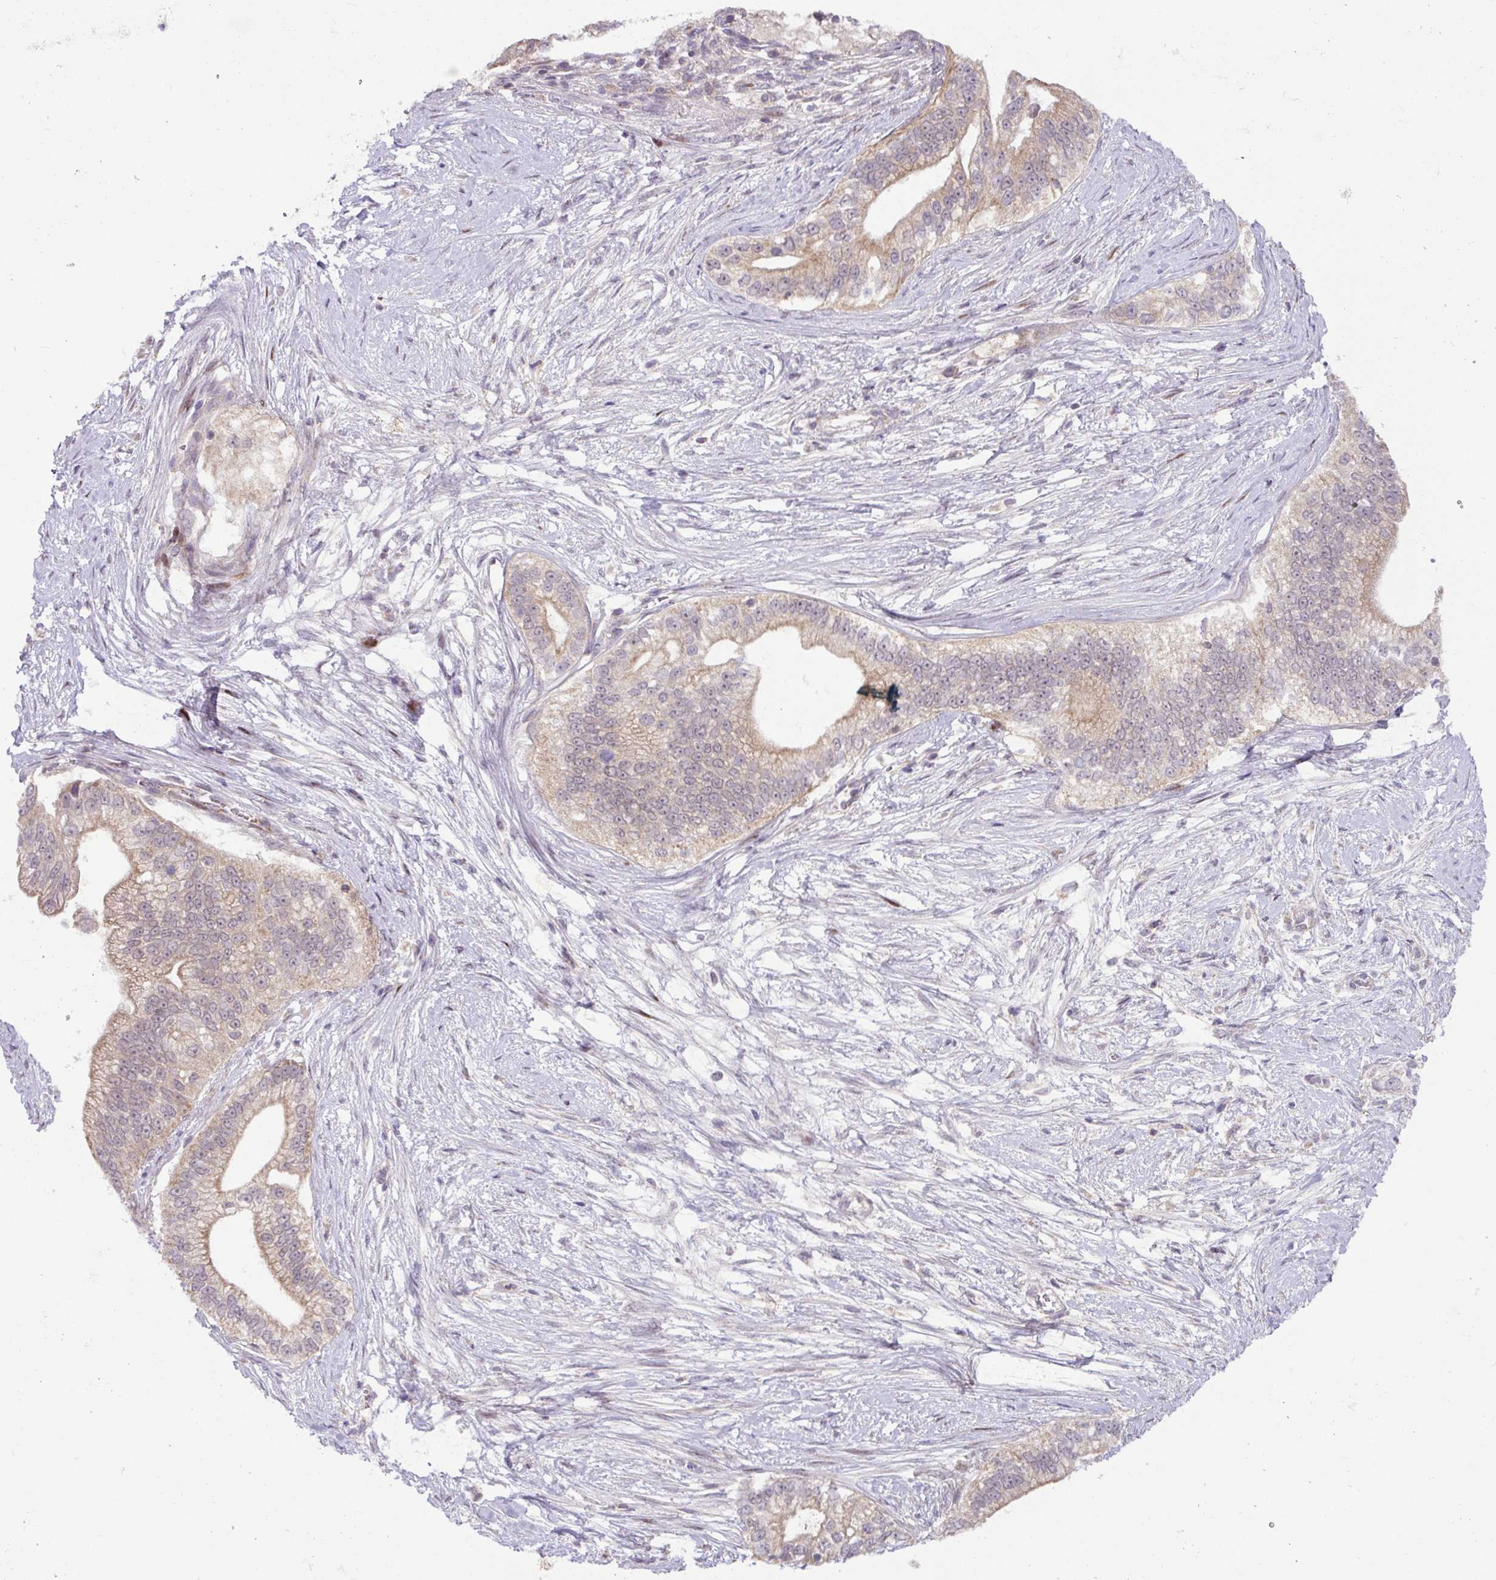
{"staining": {"intensity": "weak", "quantity": "<25%", "location": "cytoplasmic/membranous"}, "tissue": "pancreatic cancer", "cell_type": "Tumor cells", "image_type": "cancer", "snomed": [{"axis": "morphology", "description": "Adenocarcinoma, NOS"}, {"axis": "topography", "description": "Pancreas"}], "caption": "The IHC photomicrograph has no significant staining in tumor cells of pancreatic cancer (adenocarcinoma) tissue.", "gene": "SARS2", "patient": {"sex": "male", "age": 70}}